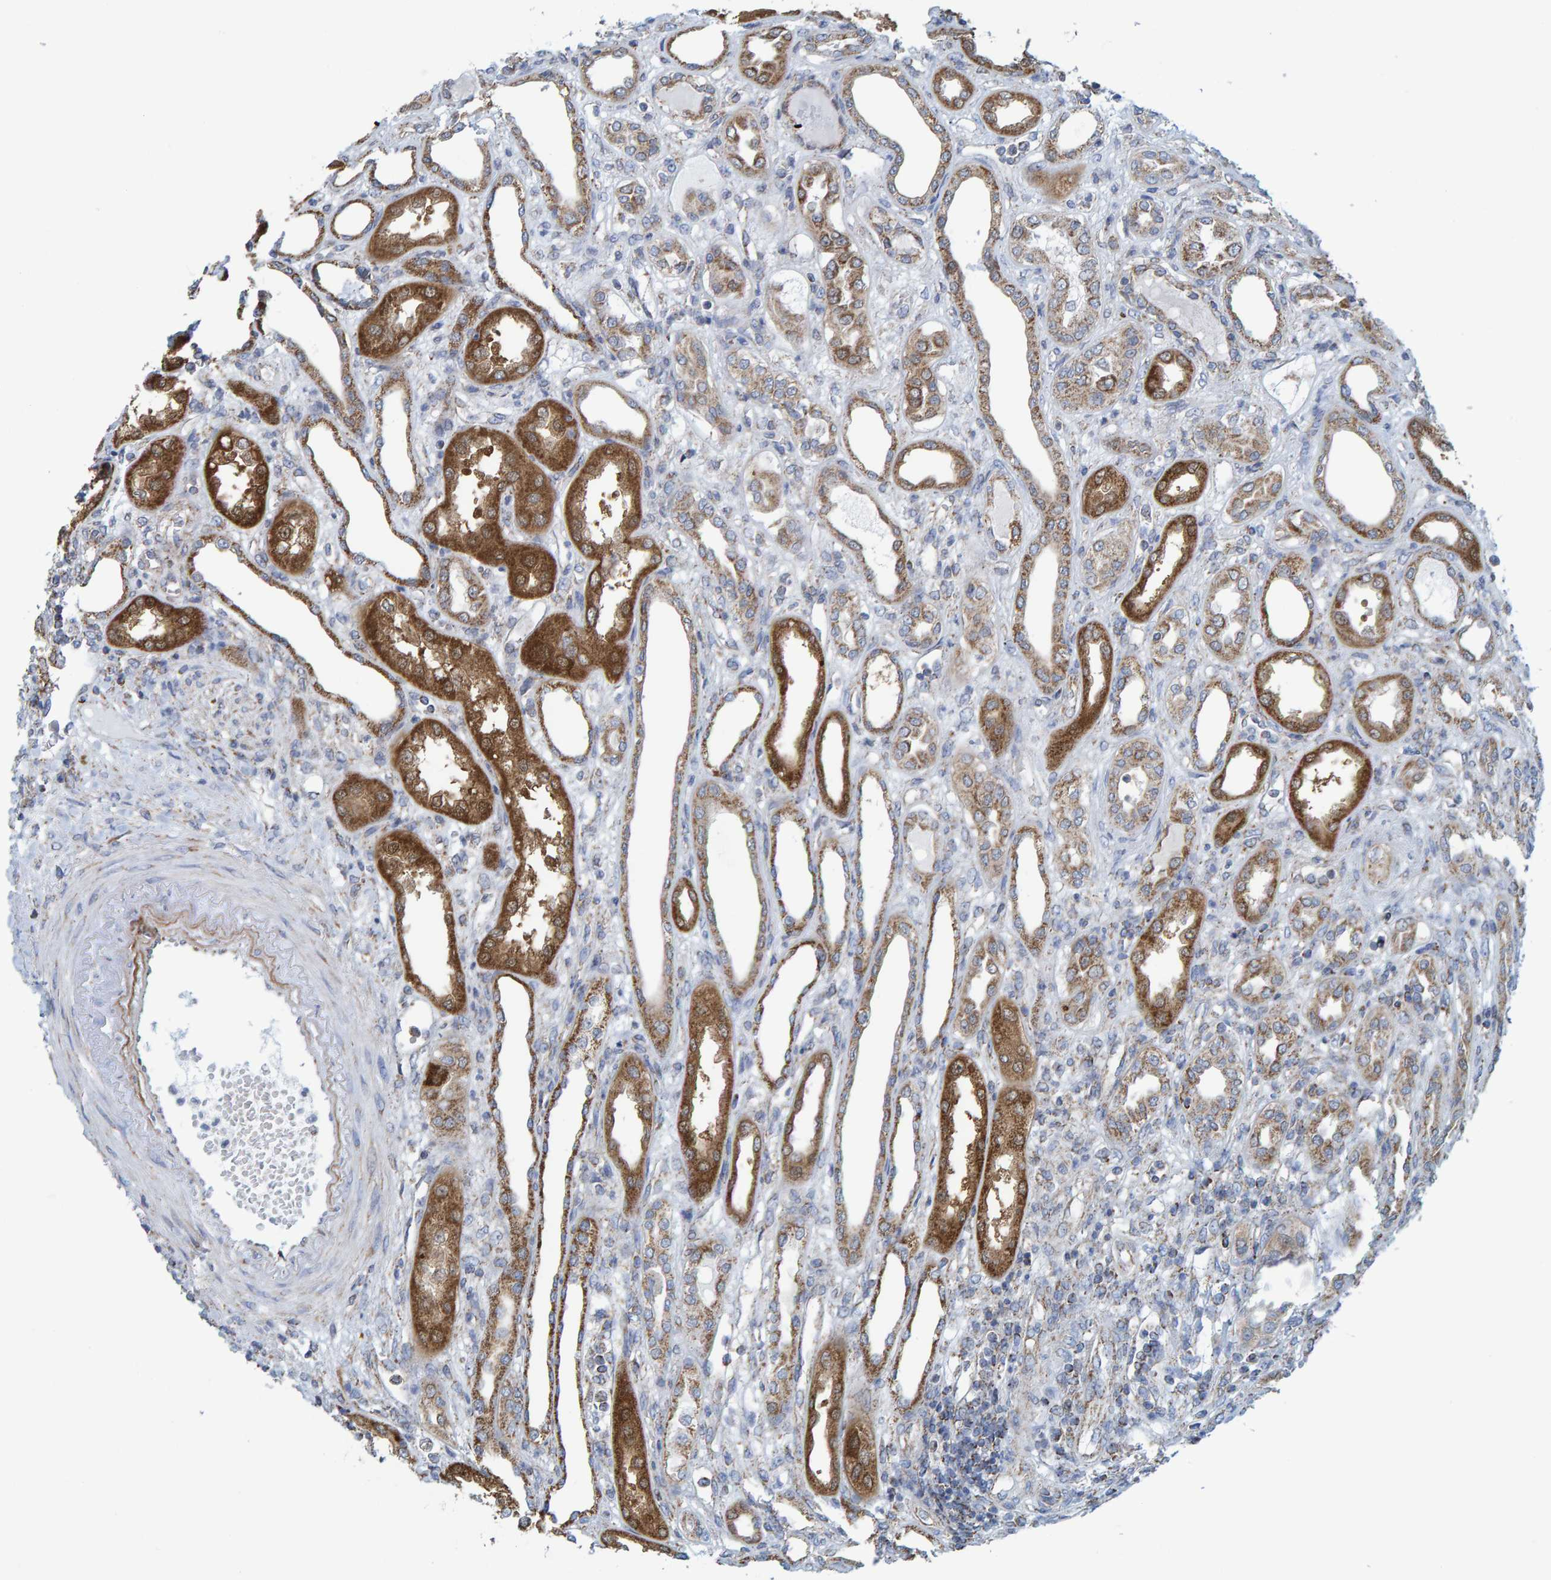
{"staining": {"intensity": "moderate", "quantity": ">75%", "location": "cytoplasmic/membranous"}, "tissue": "renal cancer", "cell_type": "Tumor cells", "image_type": "cancer", "snomed": [{"axis": "morphology", "description": "Adenocarcinoma, NOS"}, {"axis": "topography", "description": "Kidney"}], "caption": "High-magnification brightfield microscopy of renal cancer (adenocarcinoma) stained with DAB (brown) and counterstained with hematoxylin (blue). tumor cells exhibit moderate cytoplasmic/membranous staining is seen in about>75% of cells. The protein is stained brown, and the nuclei are stained in blue (DAB (3,3'-diaminobenzidine) IHC with brightfield microscopy, high magnification).", "gene": "MRPS7", "patient": {"sex": "female", "age": 54}}